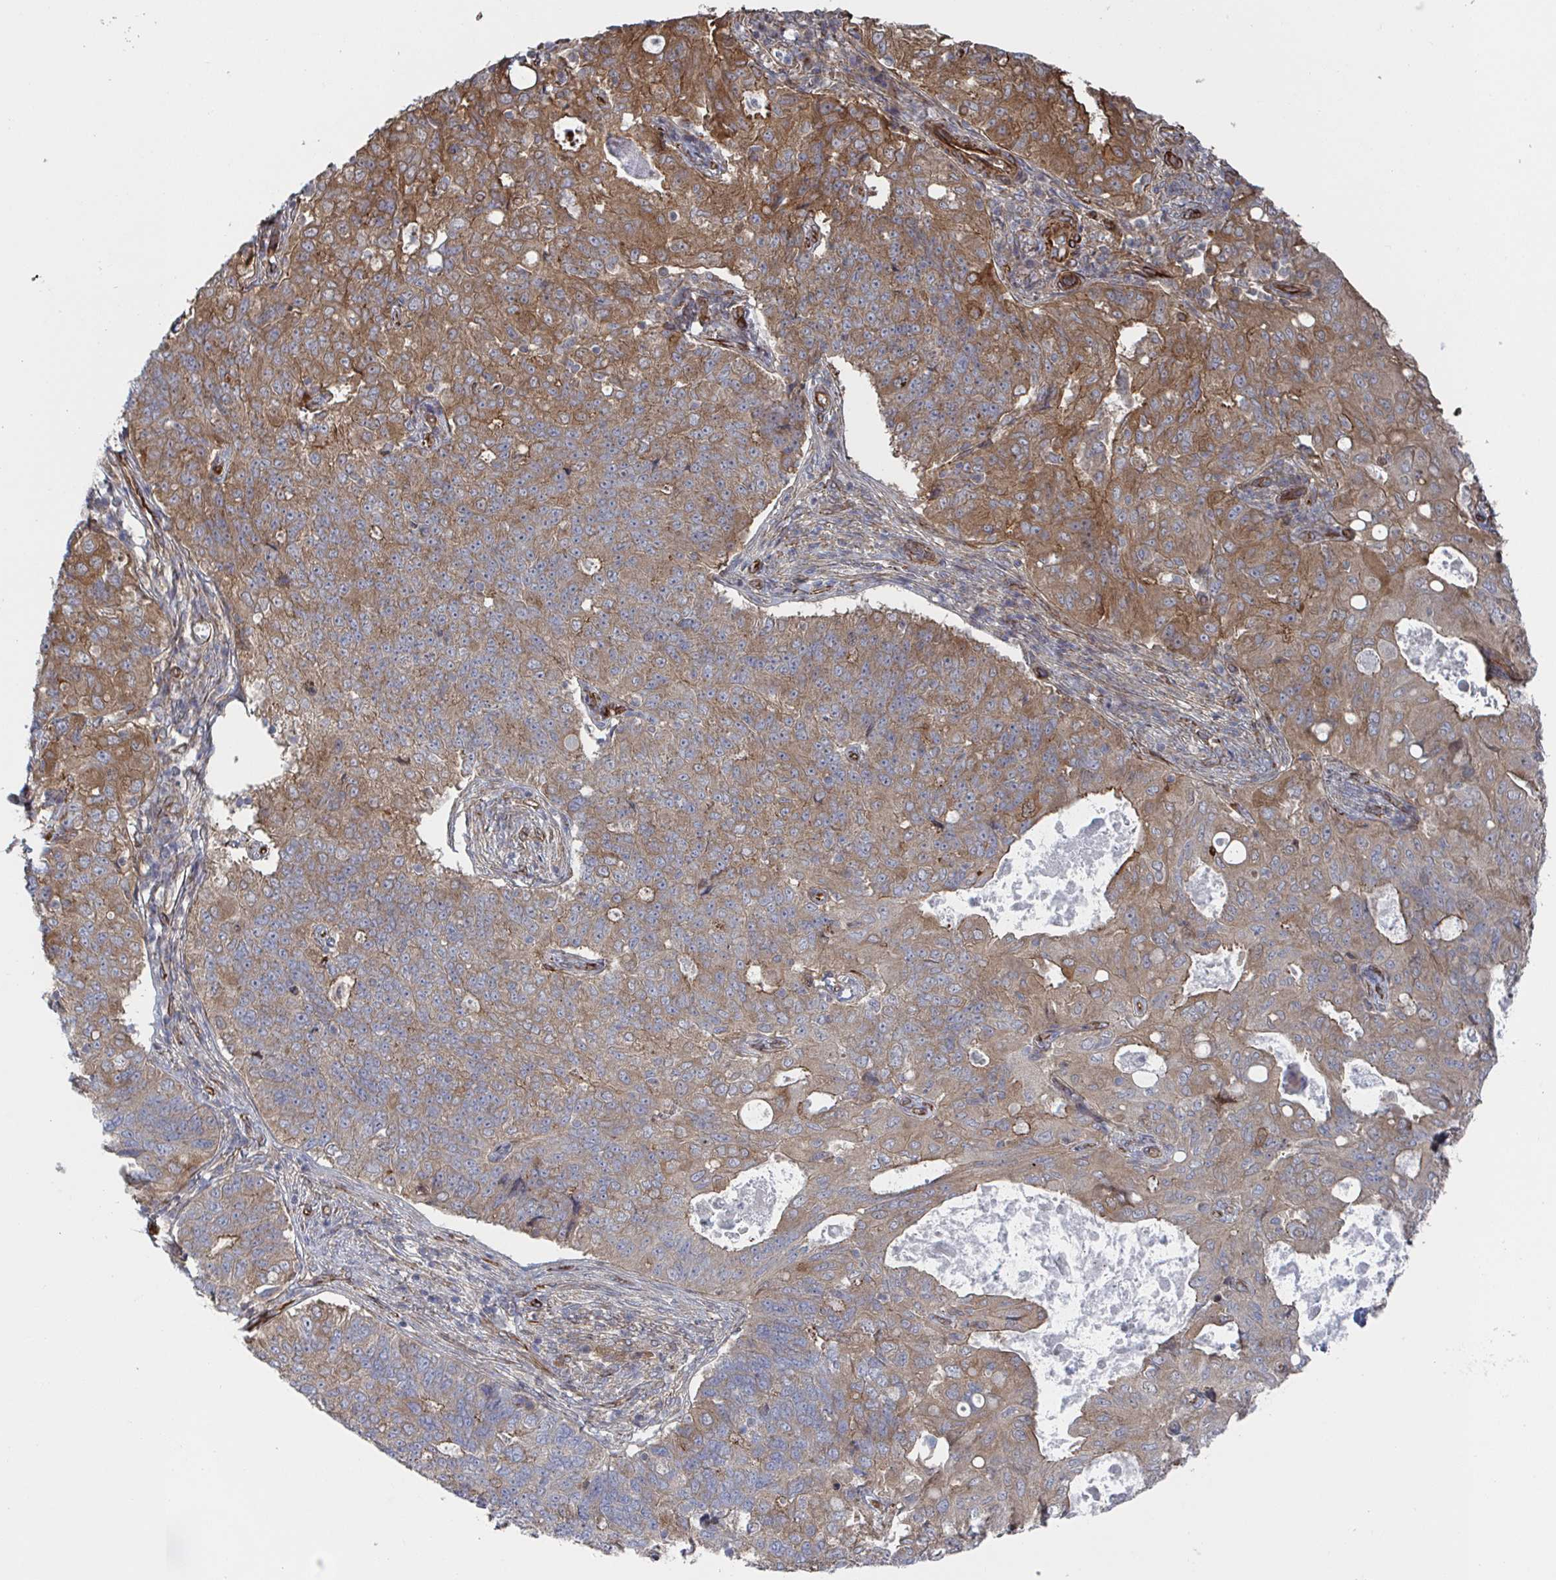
{"staining": {"intensity": "moderate", "quantity": ">75%", "location": "cytoplasmic/membranous"}, "tissue": "endometrial cancer", "cell_type": "Tumor cells", "image_type": "cancer", "snomed": [{"axis": "morphology", "description": "Adenocarcinoma, NOS"}, {"axis": "topography", "description": "Endometrium"}], "caption": "Protein analysis of endometrial cancer (adenocarcinoma) tissue reveals moderate cytoplasmic/membranous staining in approximately >75% of tumor cells. The protein of interest is stained brown, and the nuclei are stained in blue (DAB (3,3'-diaminobenzidine) IHC with brightfield microscopy, high magnification).", "gene": "DVL3", "patient": {"sex": "female", "age": 43}}